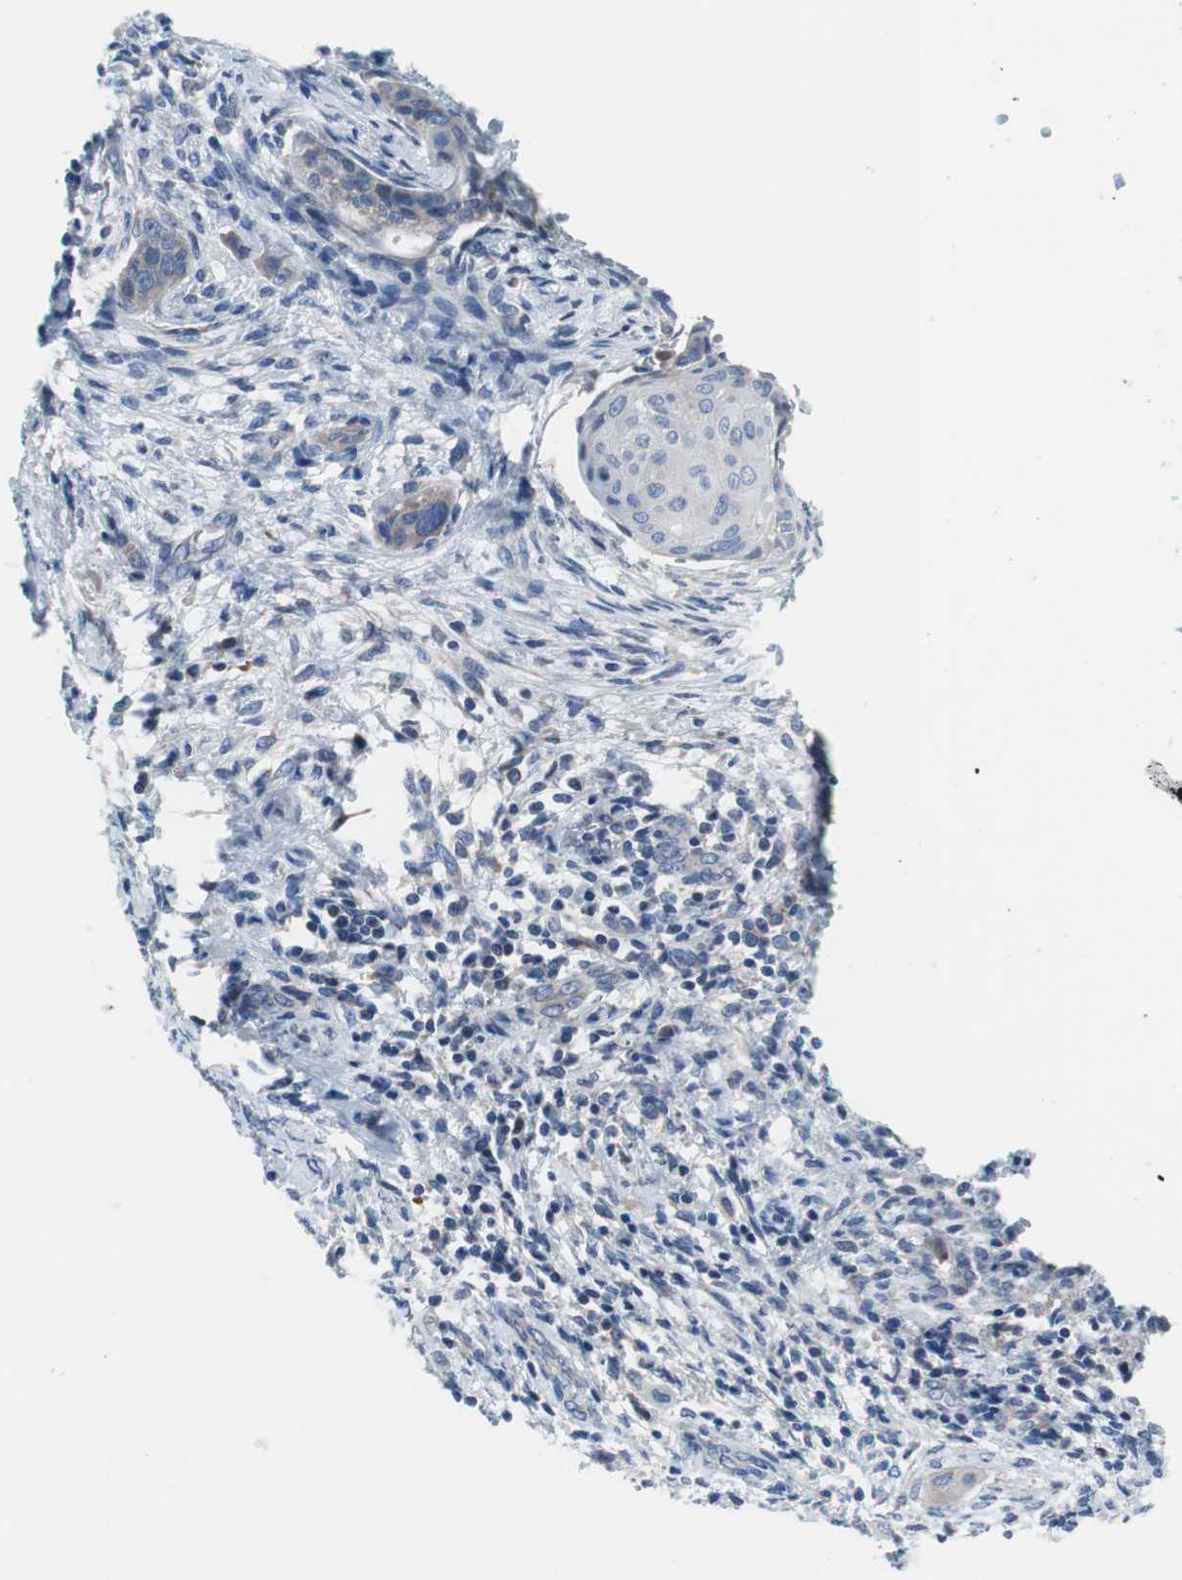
{"staining": {"intensity": "negative", "quantity": "none", "location": "none"}, "tissue": "cervical cancer", "cell_type": "Tumor cells", "image_type": "cancer", "snomed": [{"axis": "morphology", "description": "Squamous cell carcinoma, NOS"}, {"axis": "topography", "description": "Cervix"}], "caption": "This is a photomicrograph of immunohistochemistry staining of cervical squamous cell carcinoma, which shows no expression in tumor cells.", "gene": "KANSL1", "patient": {"sex": "female", "age": 33}}